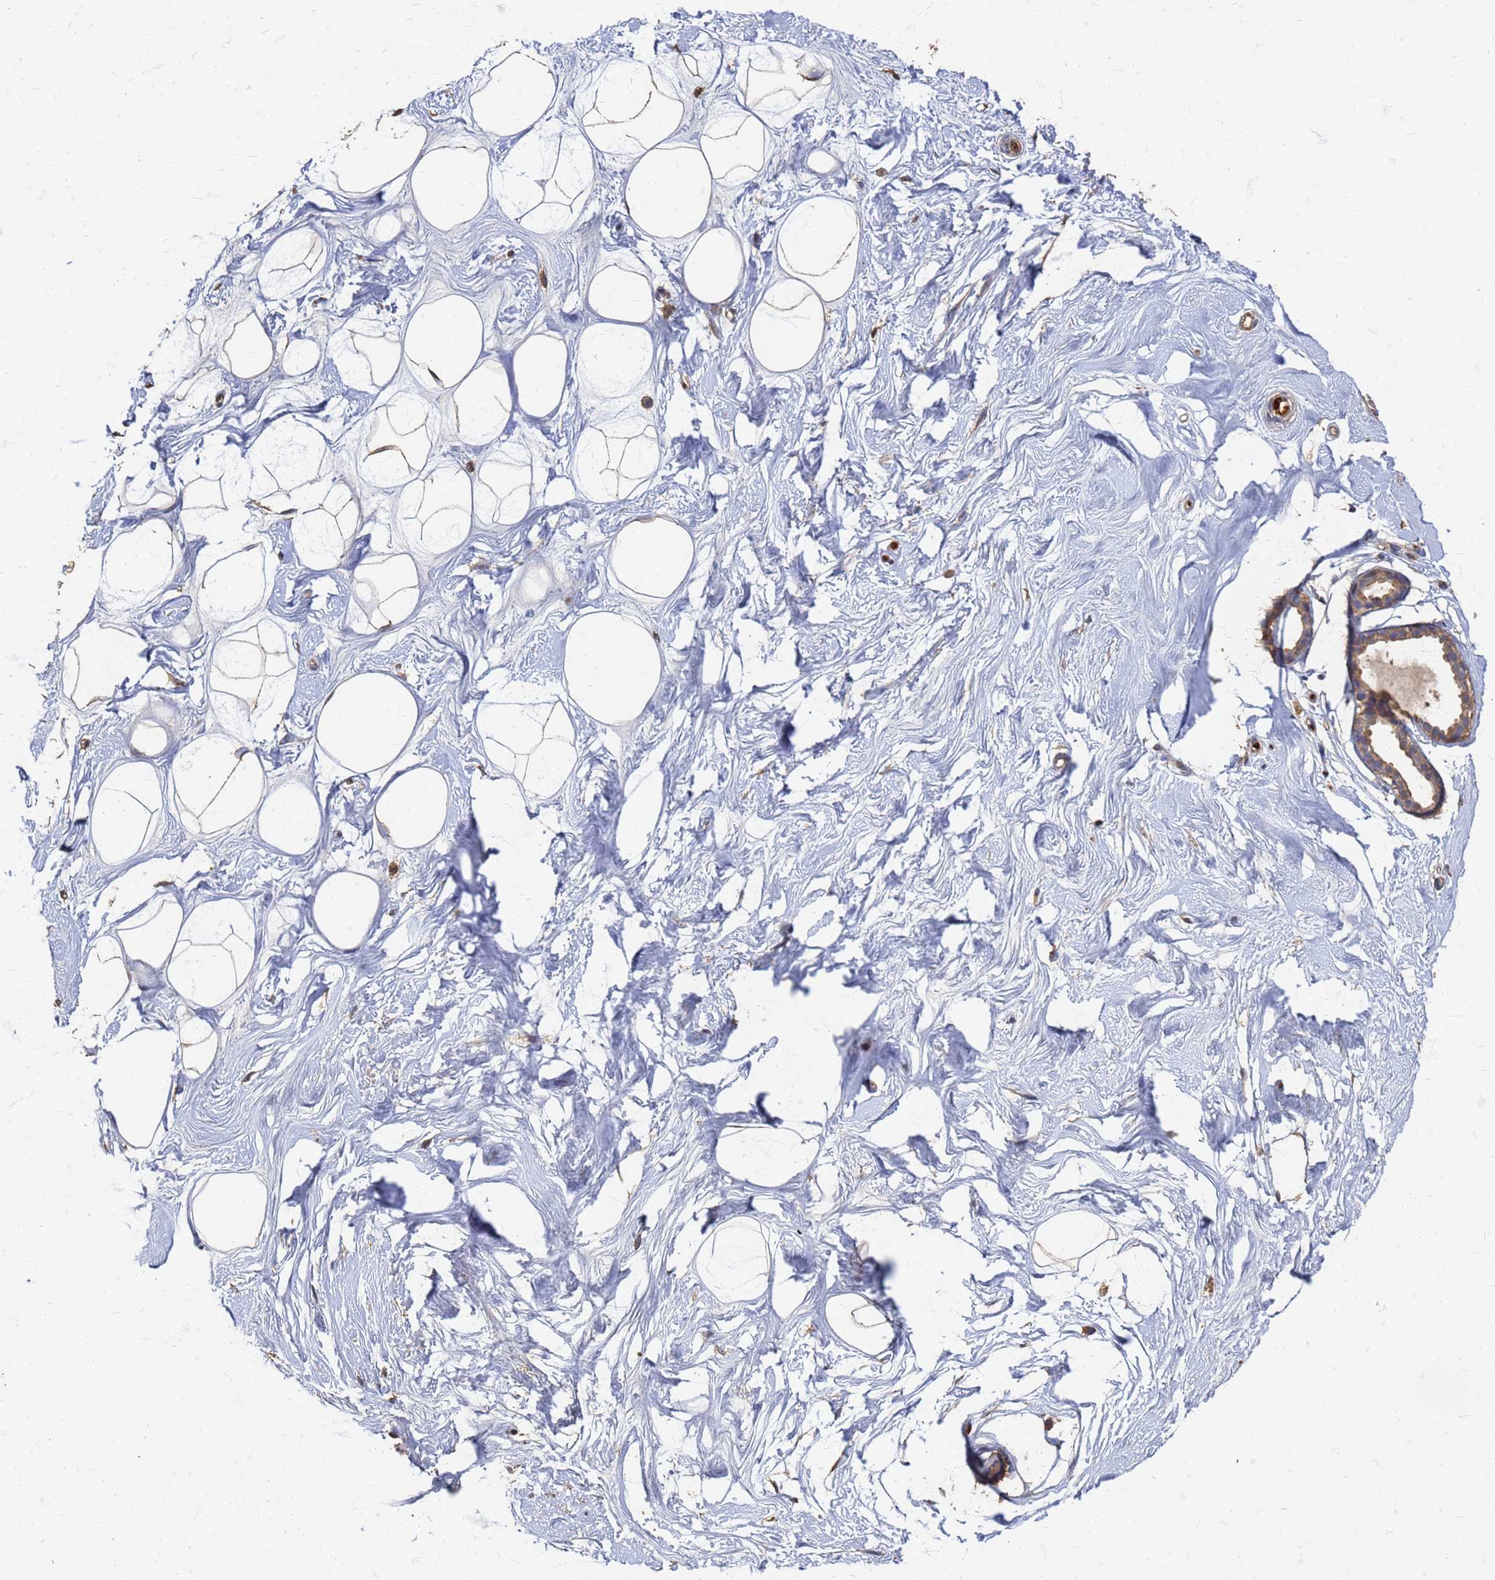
{"staining": {"intensity": "weak", "quantity": ">75%", "location": "cytoplasmic/membranous"}, "tissue": "breast", "cell_type": "Adipocytes", "image_type": "normal", "snomed": [{"axis": "morphology", "description": "Normal tissue, NOS"}, {"axis": "morphology", "description": "Adenoma, NOS"}, {"axis": "topography", "description": "Breast"}], "caption": "Immunohistochemistry (DAB (3,3'-diaminobenzidine)) staining of normal human breast reveals weak cytoplasmic/membranous protein staining in about >75% of adipocytes.", "gene": "DPH5", "patient": {"sex": "female", "age": 23}}